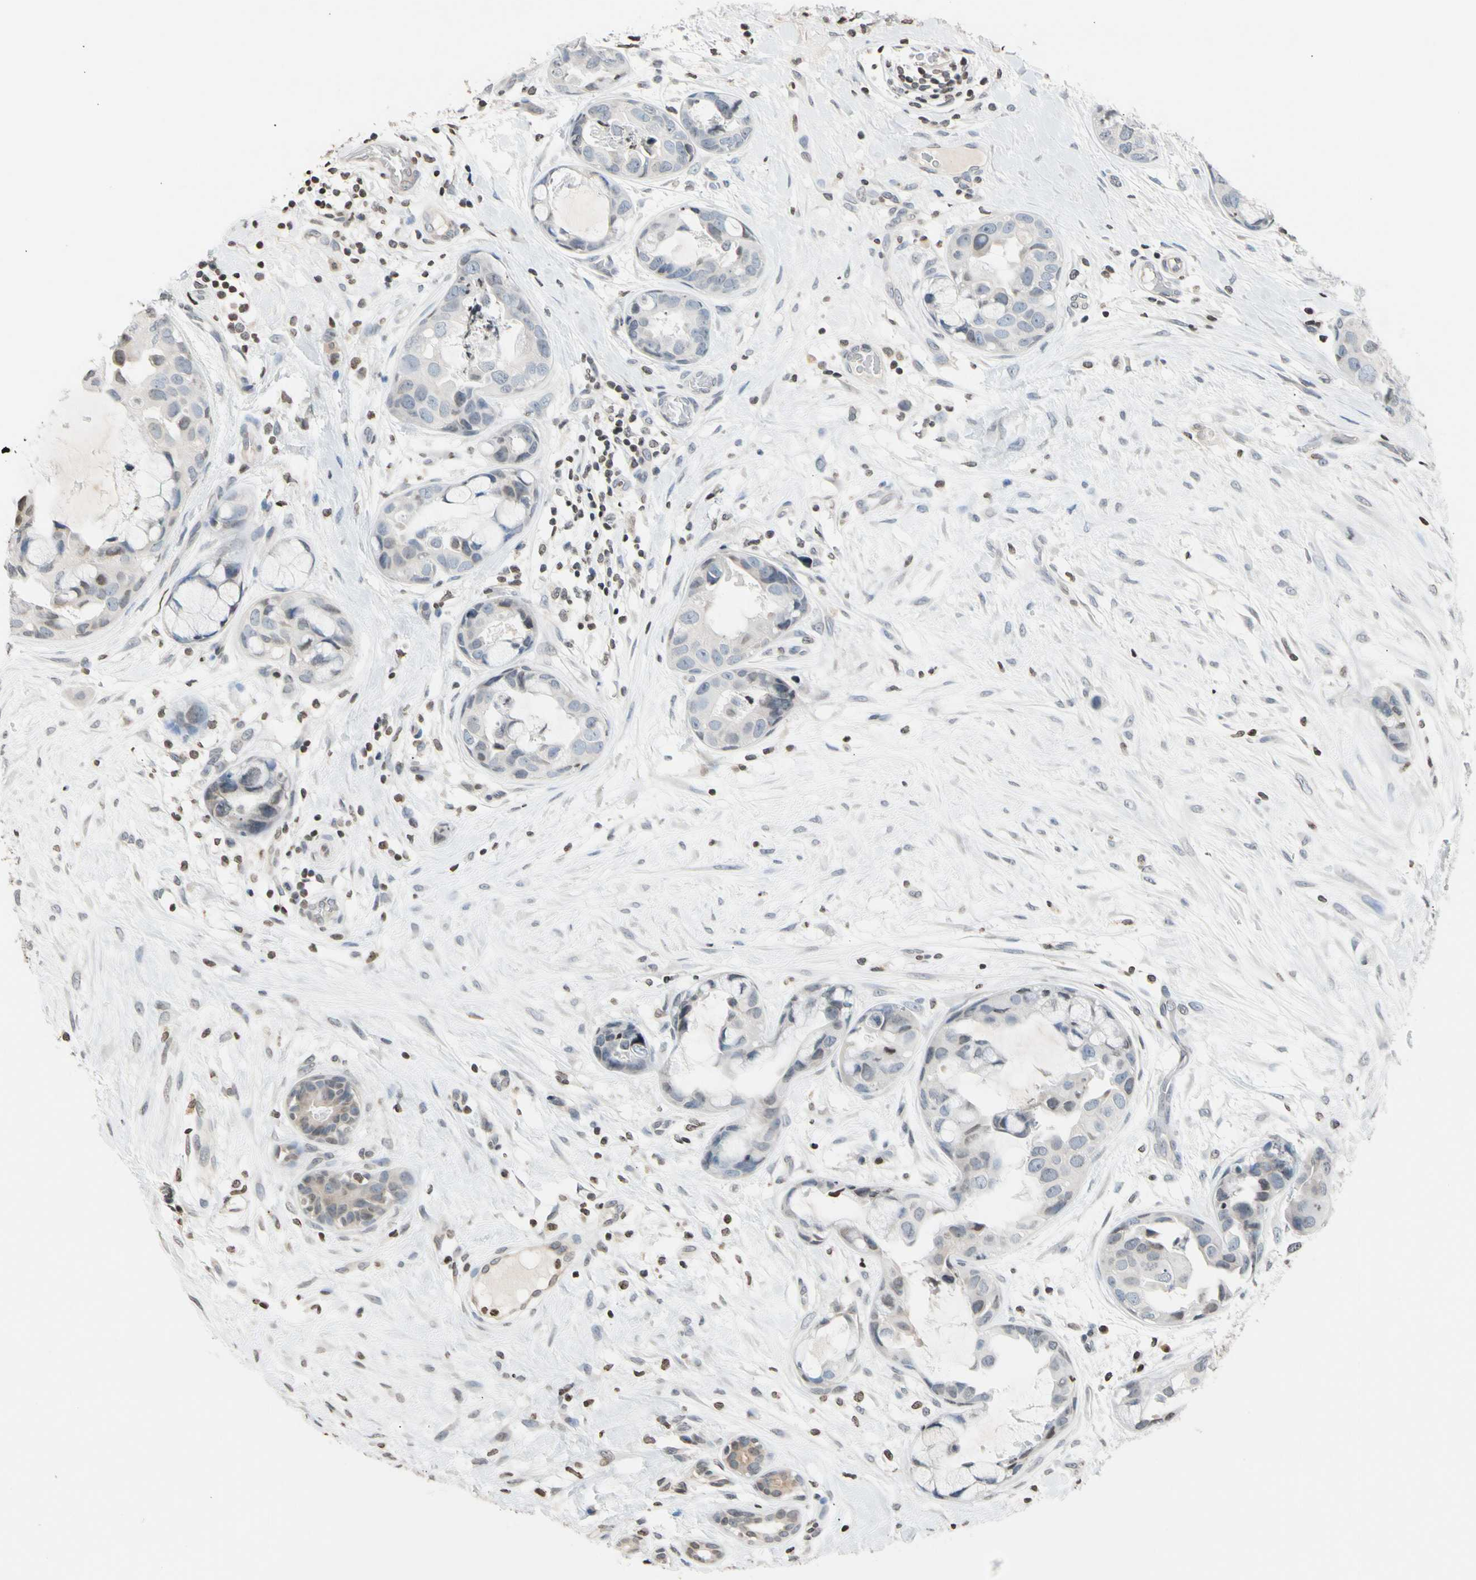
{"staining": {"intensity": "negative", "quantity": "none", "location": "none"}, "tissue": "breast cancer", "cell_type": "Tumor cells", "image_type": "cancer", "snomed": [{"axis": "morphology", "description": "Duct carcinoma"}, {"axis": "topography", "description": "Breast"}], "caption": "Immunohistochemistry of human breast cancer (intraductal carcinoma) shows no expression in tumor cells.", "gene": "GPX4", "patient": {"sex": "female", "age": 40}}